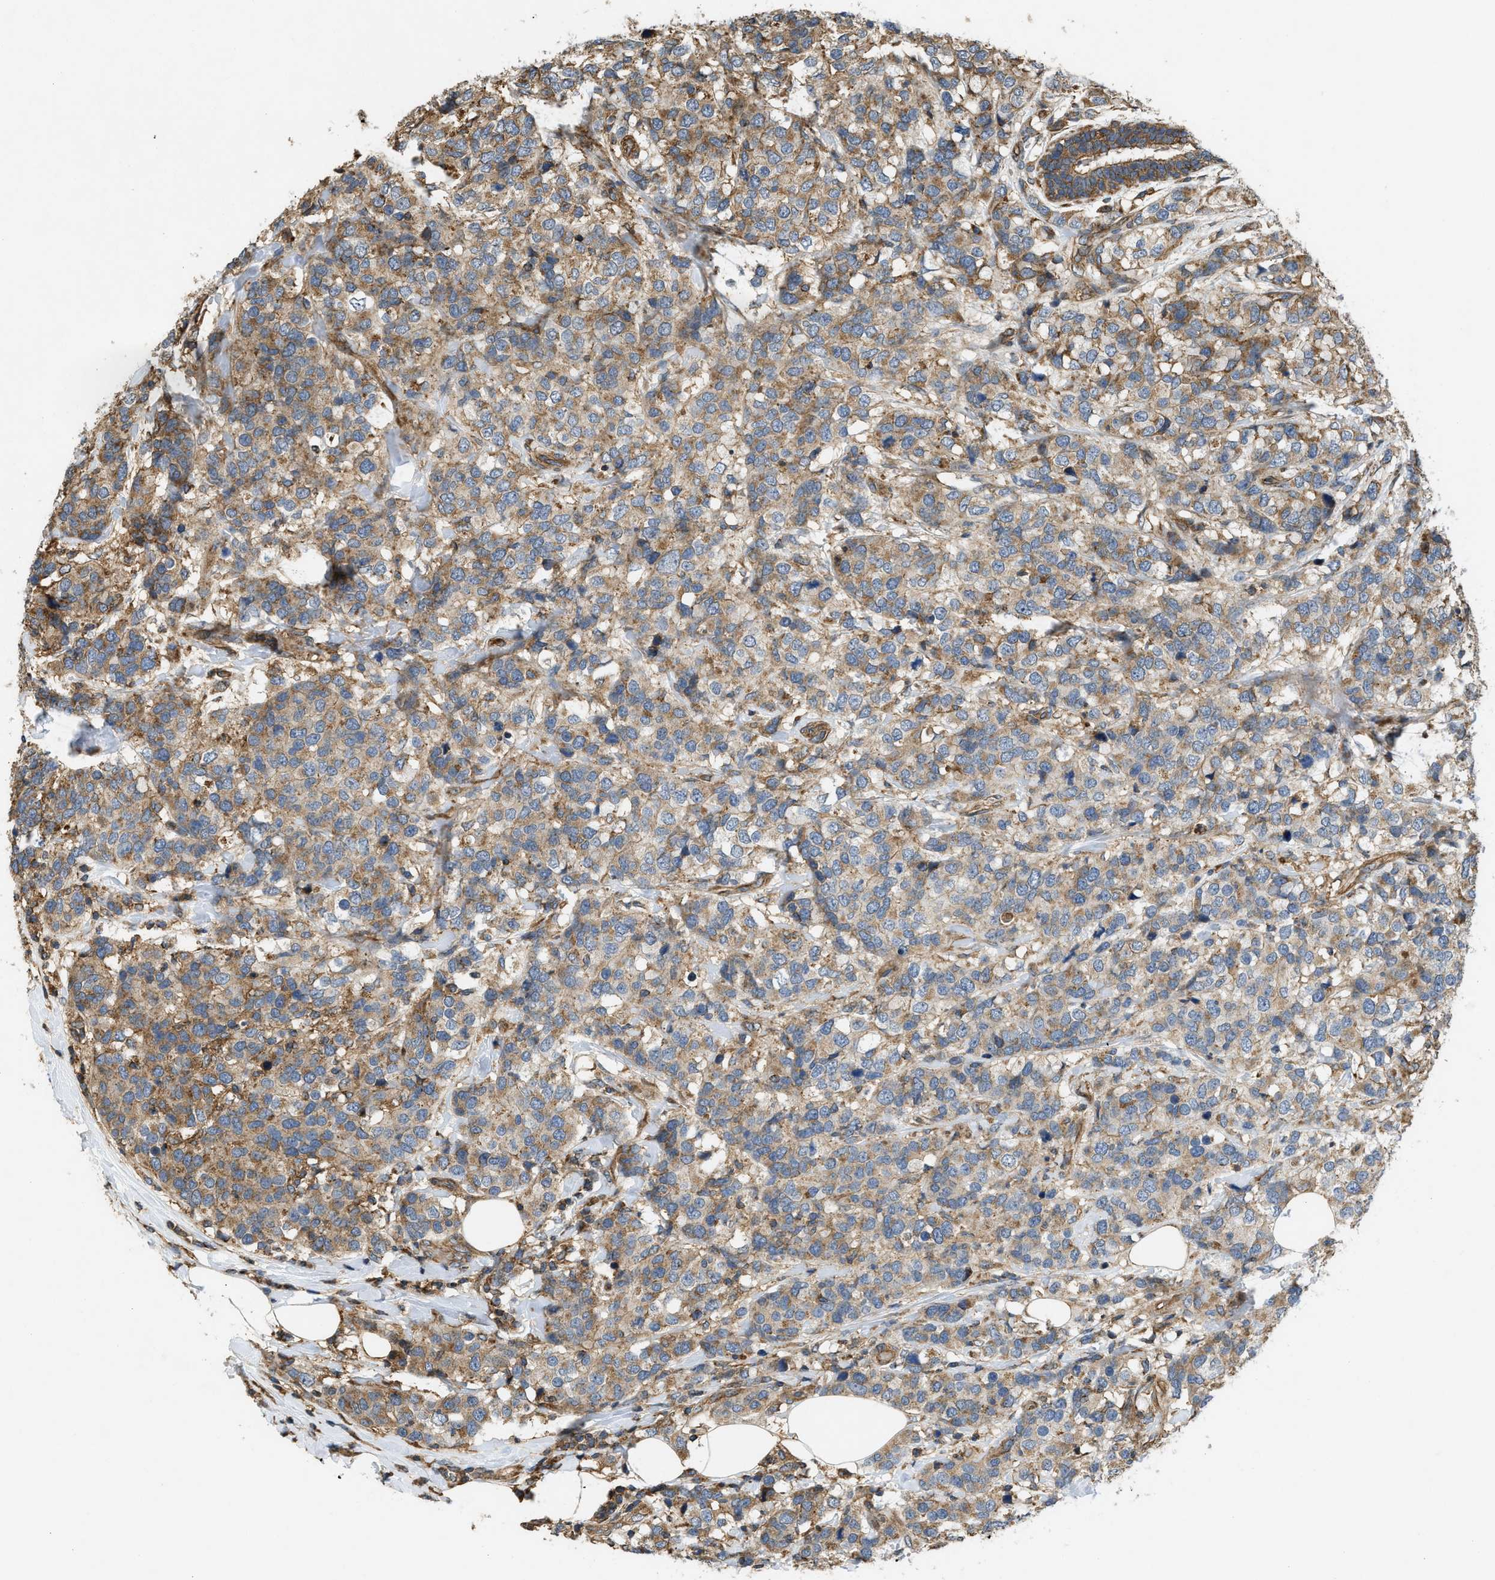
{"staining": {"intensity": "moderate", "quantity": ">75%", "location": "cytoplasmic/membranous"}, "tissue": "breast cancer", "cell_type": "Tumor cells", "image_type": "cancer", "snomed": [{"axis": "morphology", "description": "Lobular carcinoma"}, {"axis": "topography", "description": "Breast"}], "caption": "High-power microscopy captured an immunohistochemistry (IHC) micrograph of breast cancer, revealing moderate cytoplasmic/membranous staining in approximately >75% of tumor cells.", "gene": "GNB4", "patient": {"sex": "female", "age": 59}}